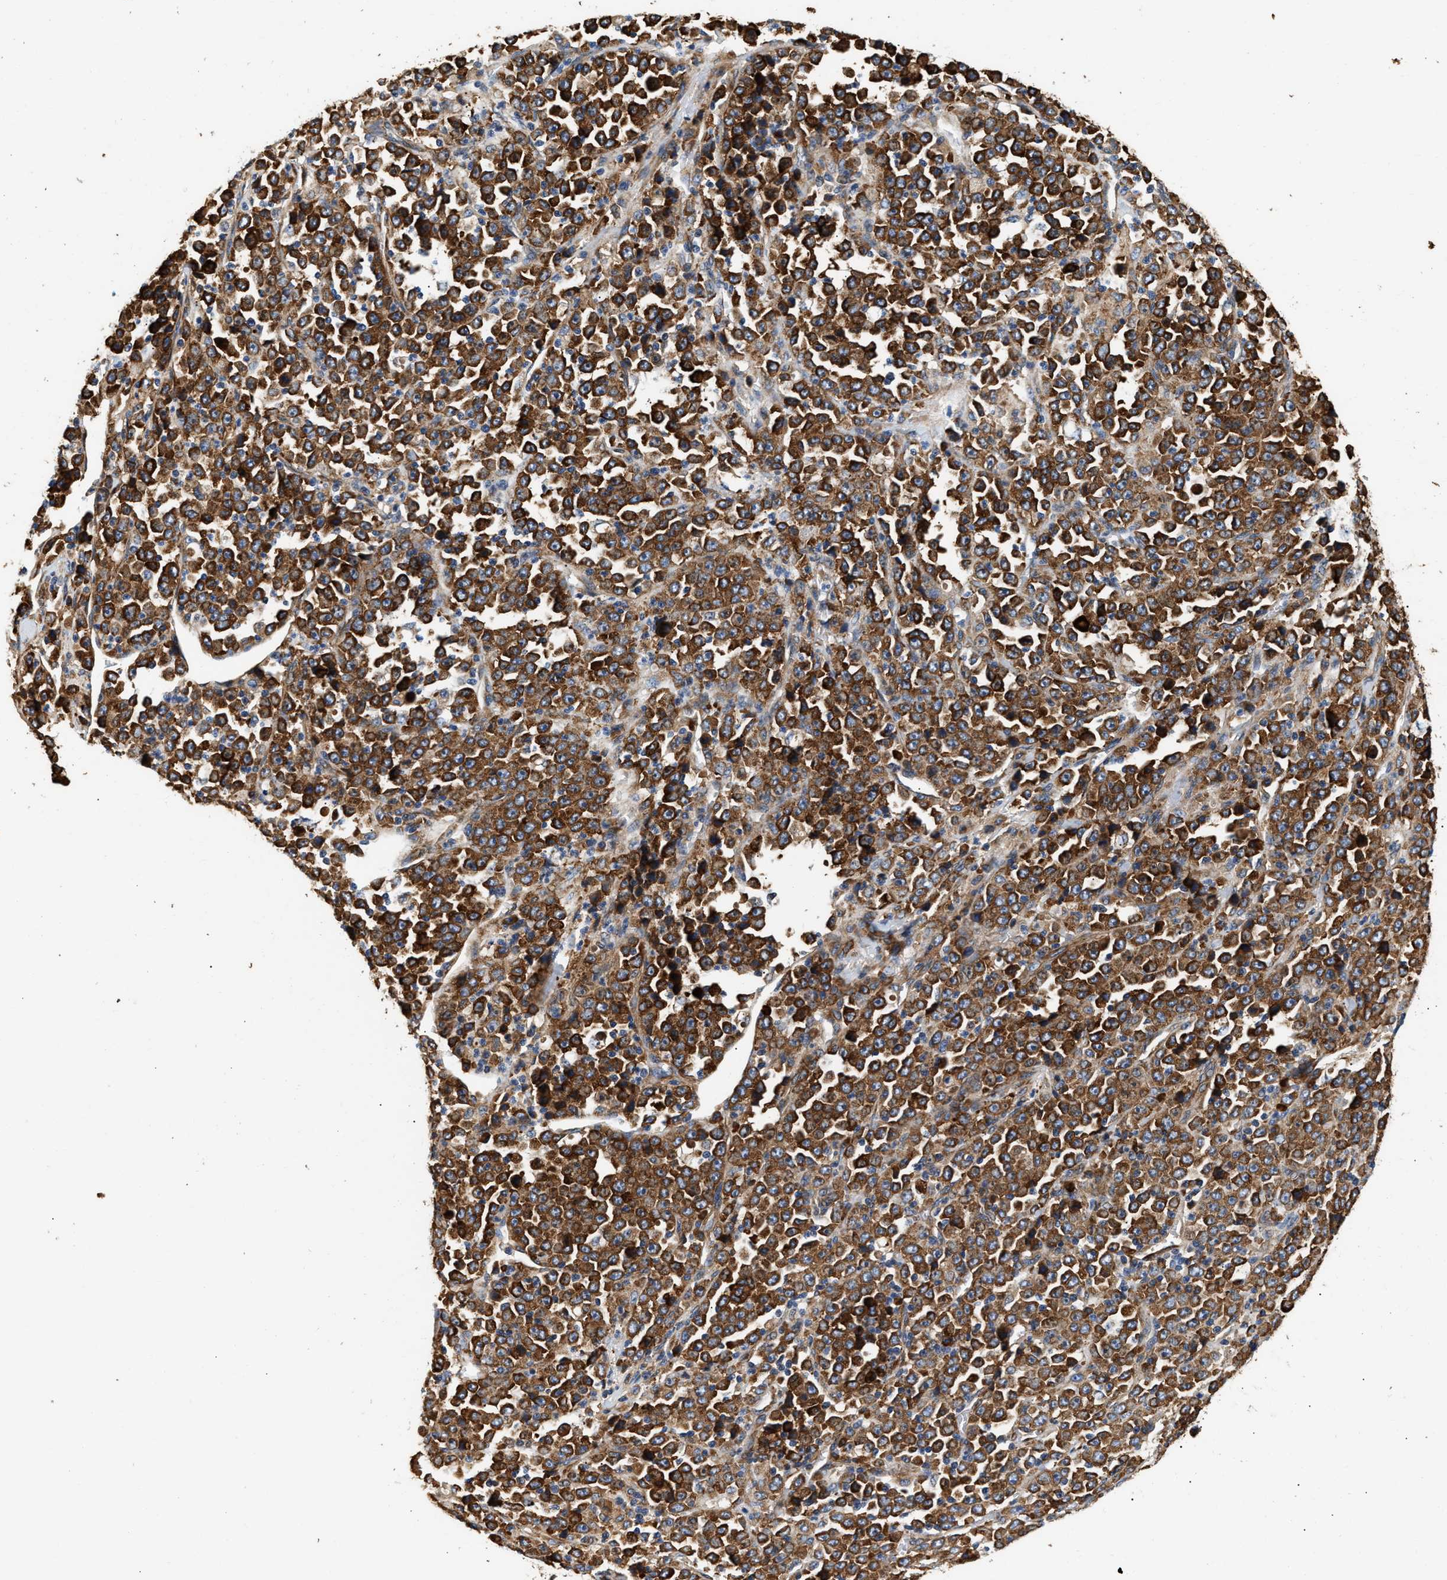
{"staining": {"intensity": "strong", "quantity": ">75%", "location": "cytoplasmic/membranous"}, "tissue": "stomach cancer", "cell_type": "Tumor cells", "image_type": "cancer", "snomed": [{"axis": "morphology", "description": "Normal tissue, NOS"}, {"axis": "morphology", "description": "Adenocarcinoma, NOS"}, {"axis": "topography", "description": "Stomach, upper"}, {"axis": "topography", "description": "Stomach"}], "caption": "Strong cytoplasmic/membranous staining is identified in about >75% of tumor cells in adenocarcinoma (stomach). Ihc stains the protein of interest in brown and the nuclei are stained blue.", "gene": "IFT74", "patient": {"sex": "male", "age": 59}}